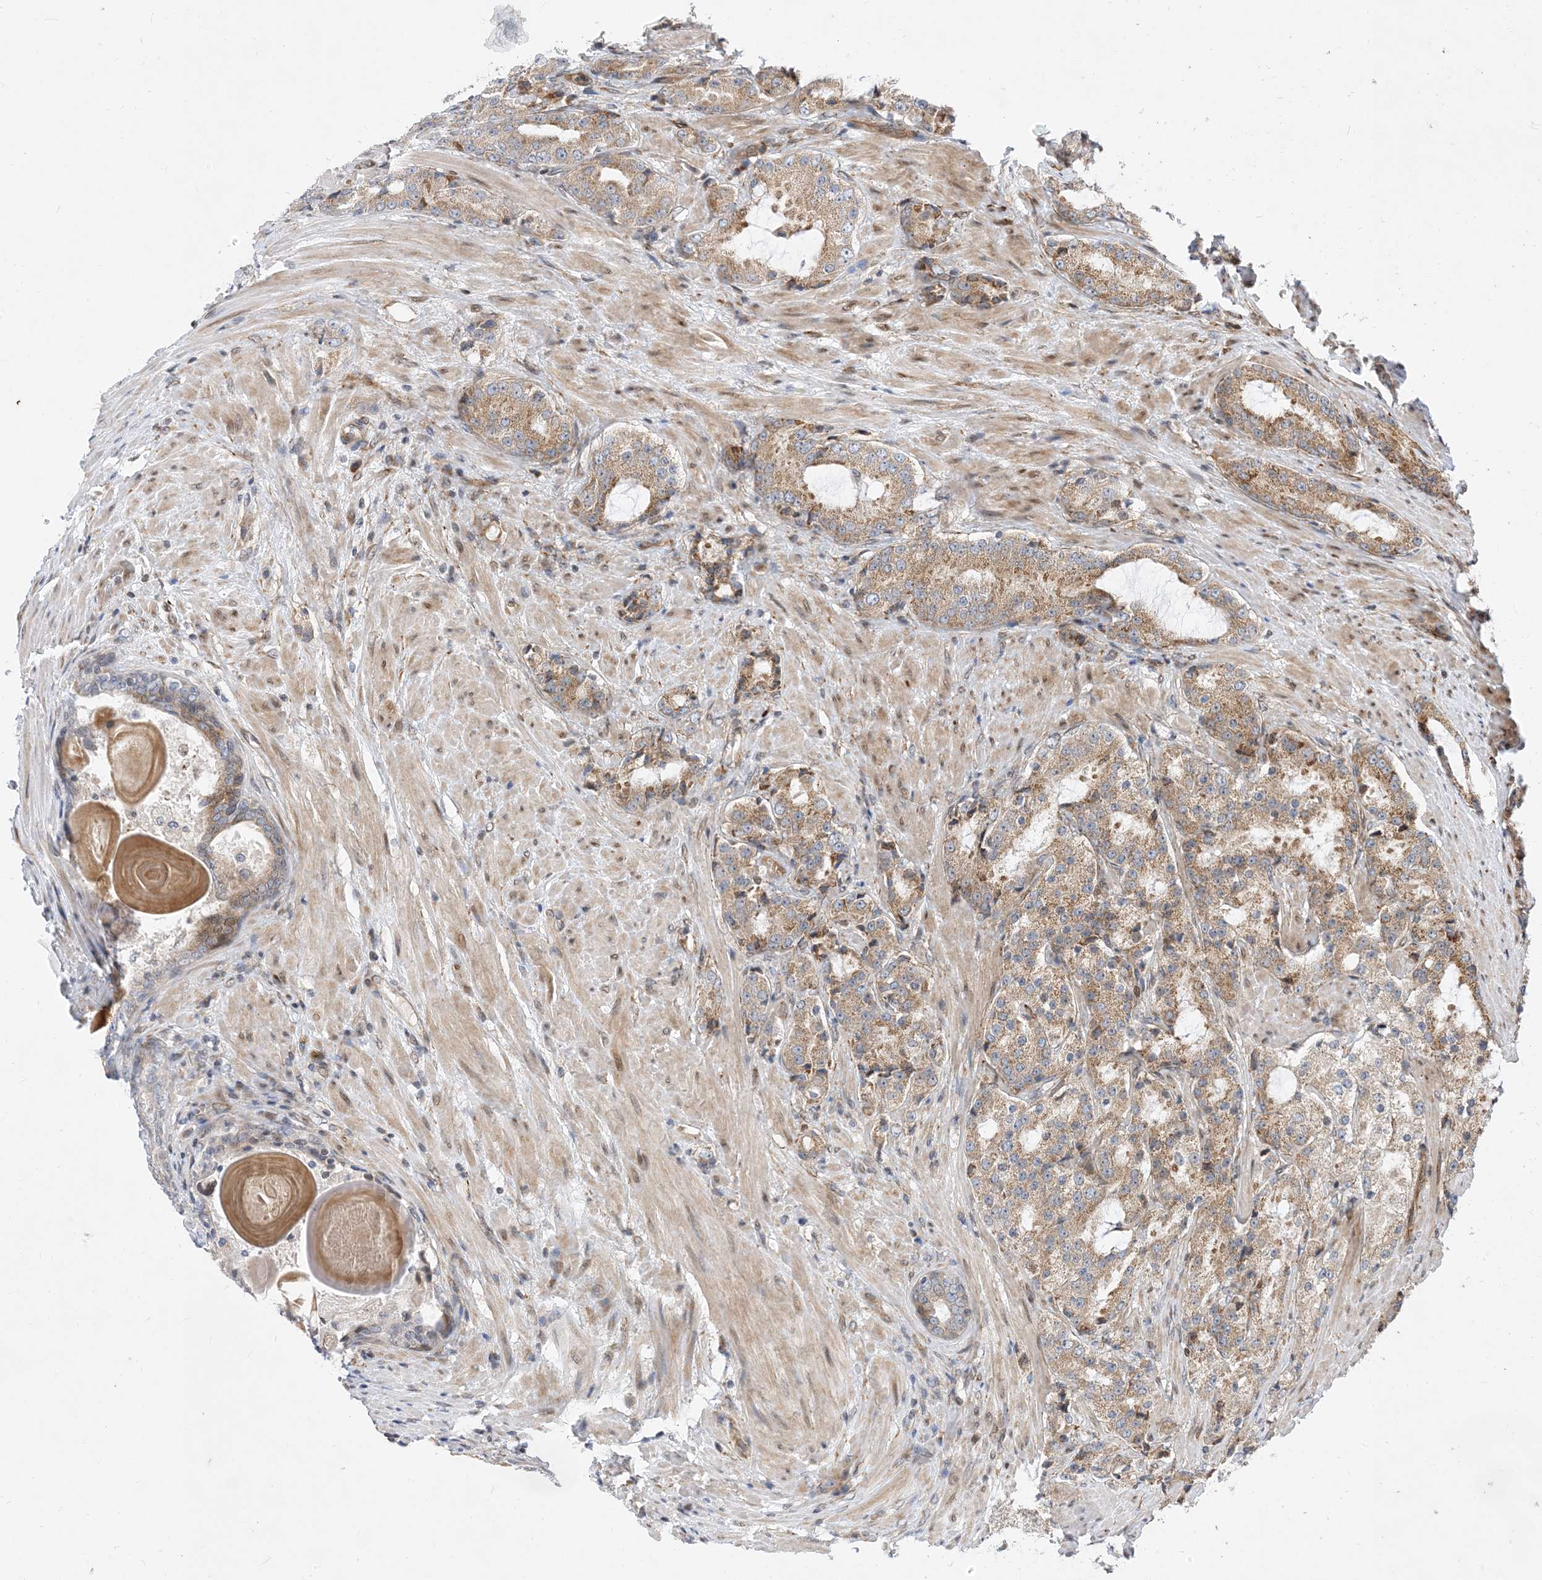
{"staining": {"intensity": "moderate", "quantity": "25%-75%", "location": "cytoplasmic/membranous"}, "tissue": "prostate cancer", "cell_type": "Tumor cells", "image_type": "cancer", "snomed": [{"axis": "morphology", "description": "Adenocarcinoma, High grade"}, {"axis": "topography", "description": "Prostate"}], "caption": "Protein staining of prostate cancer tissue displays moderate cytoplasmic/membranous staining in about 25%-75% of tumor cells. (DAB (3,3'-diaminobenzidine) IHC, brown staining for protein, blue staining for nuclei).", "gene": "TYSND1", "patient": {"sex": "male", "age": 66}}